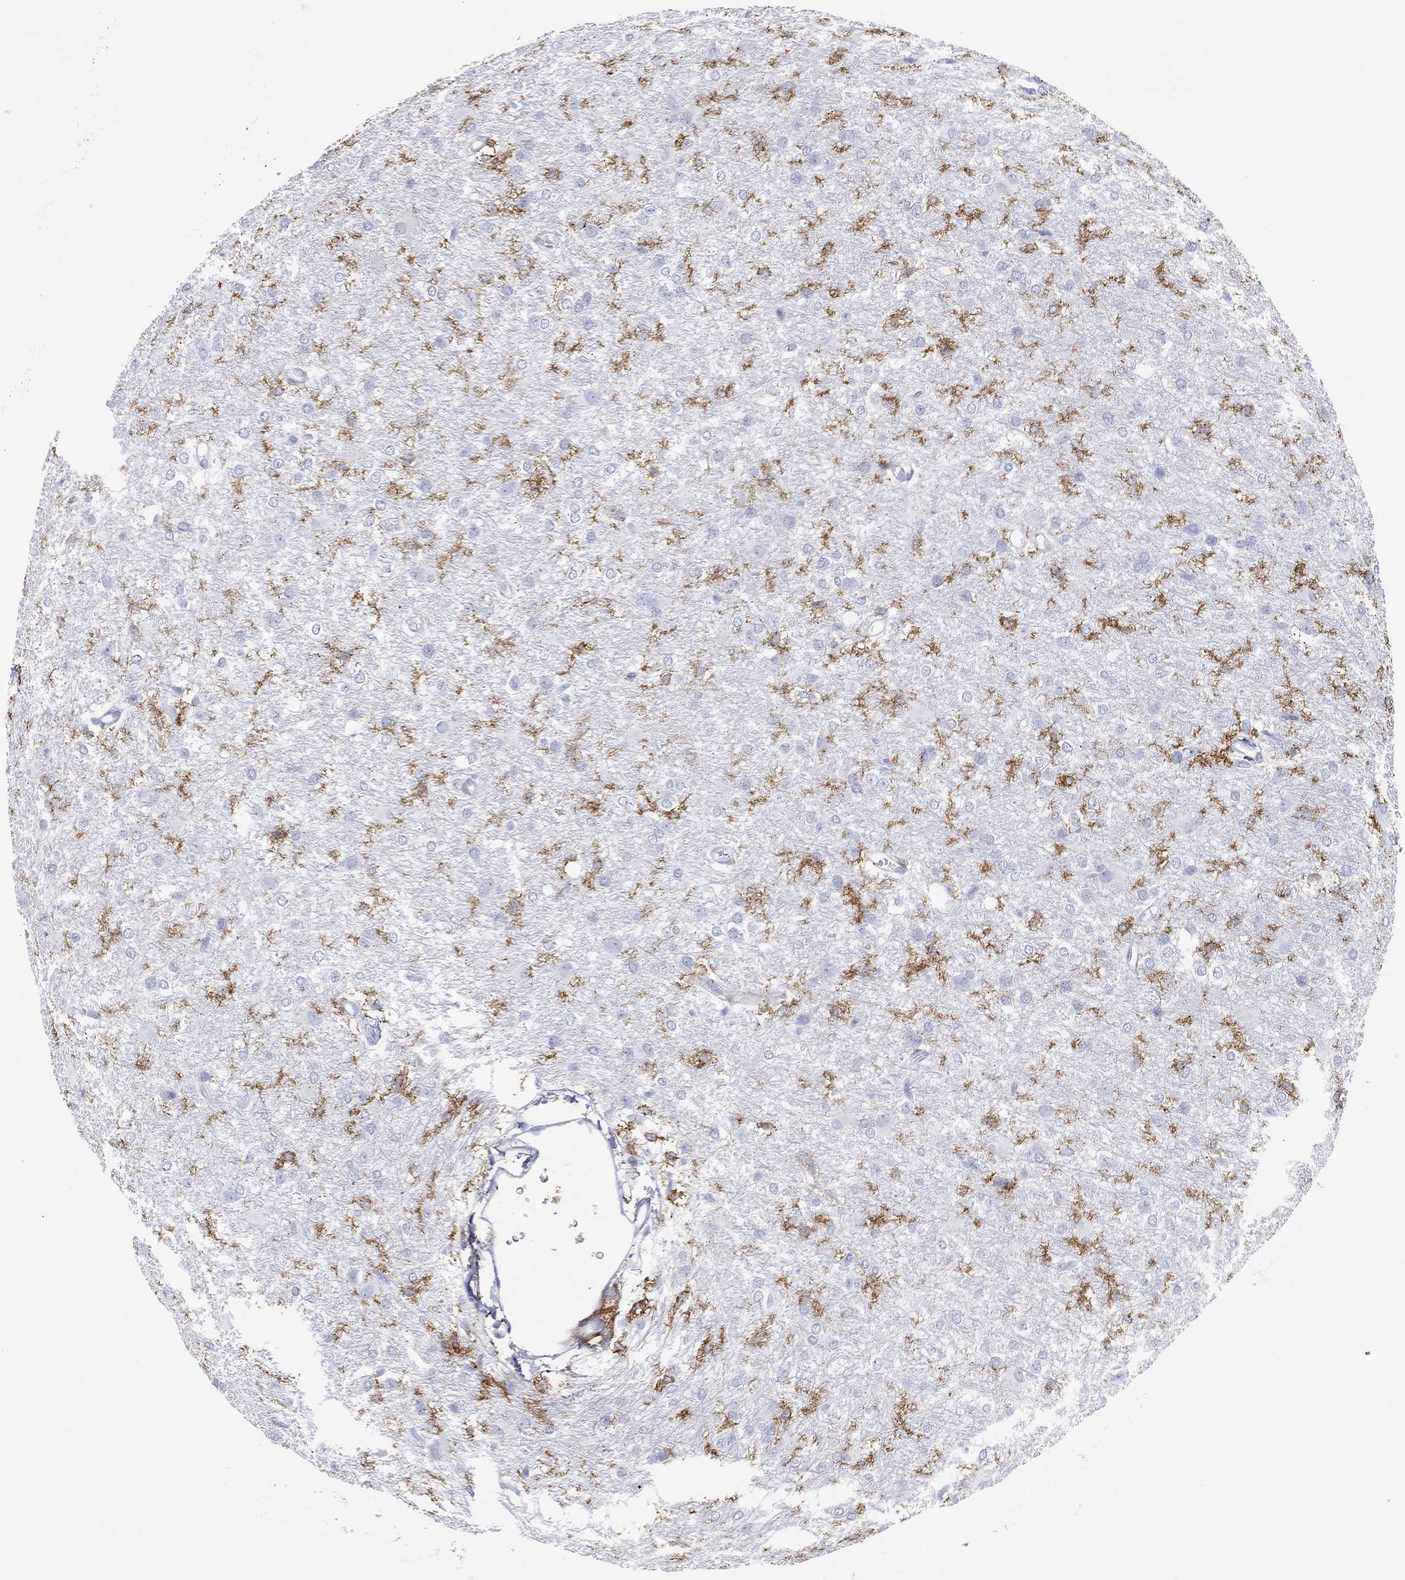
{"staining": {"intensity": "negative", "quantity": "none", "location": "none"}, "tissue": "glioma", "cell_type": "Tumor cells", "image_type": "cancer", "snomed": [{"axis": "morphology", "description": "Glioma, malignant, High grade"}, {"axis": "topography", "description": "Brain"}], "caption": "Immunohistochemical staining of human malignant glioma (high-grade) reveals no significant staining in tumor cells. Brightfield microscopy of immunohistochemistry (IHC) stained with DAB (brown) and hematoxylin (blue), captured at high magnification.", "gene": "SELPLG", "patient": {"sex": "male", "age": 68}}